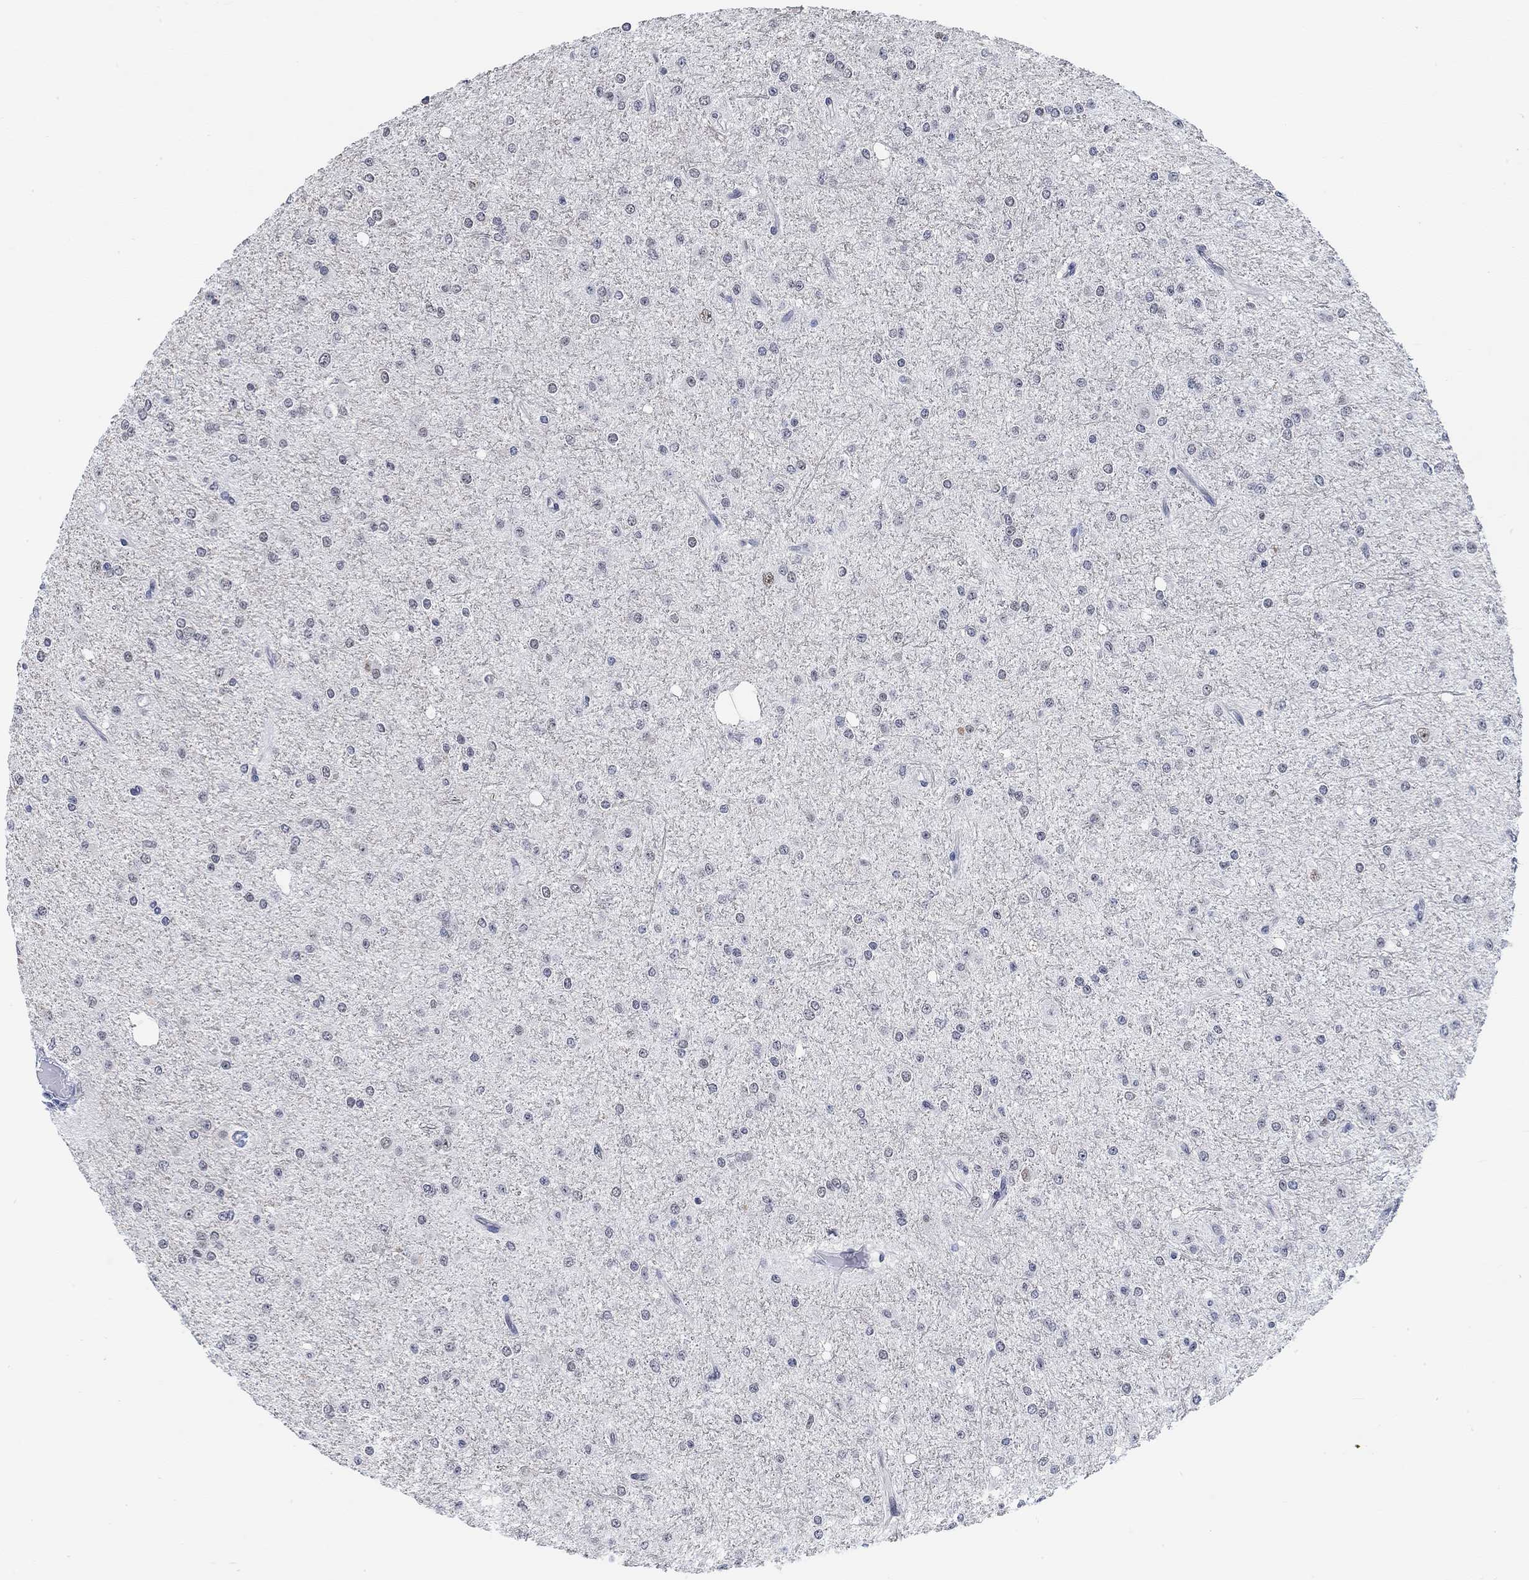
{"staining": {"intensity": "negative", "quantity": "none", "location": "none"}, "tissue": "glioma", "cell_type": "Tumor cells", "image_type": "cancer", "snomed": [{"axis": "morphology", "description": "Glioma, malignant, Low grade"}, {"axis": "topography", "description": "Brain"}], "caption": "Malignant low-grade glioma stained for a protein using immunohistochemistry (IHC) demonstrates no staining tumor cells.", "gene": "PURG", "patient": {"sex": "male", "age": 27}}